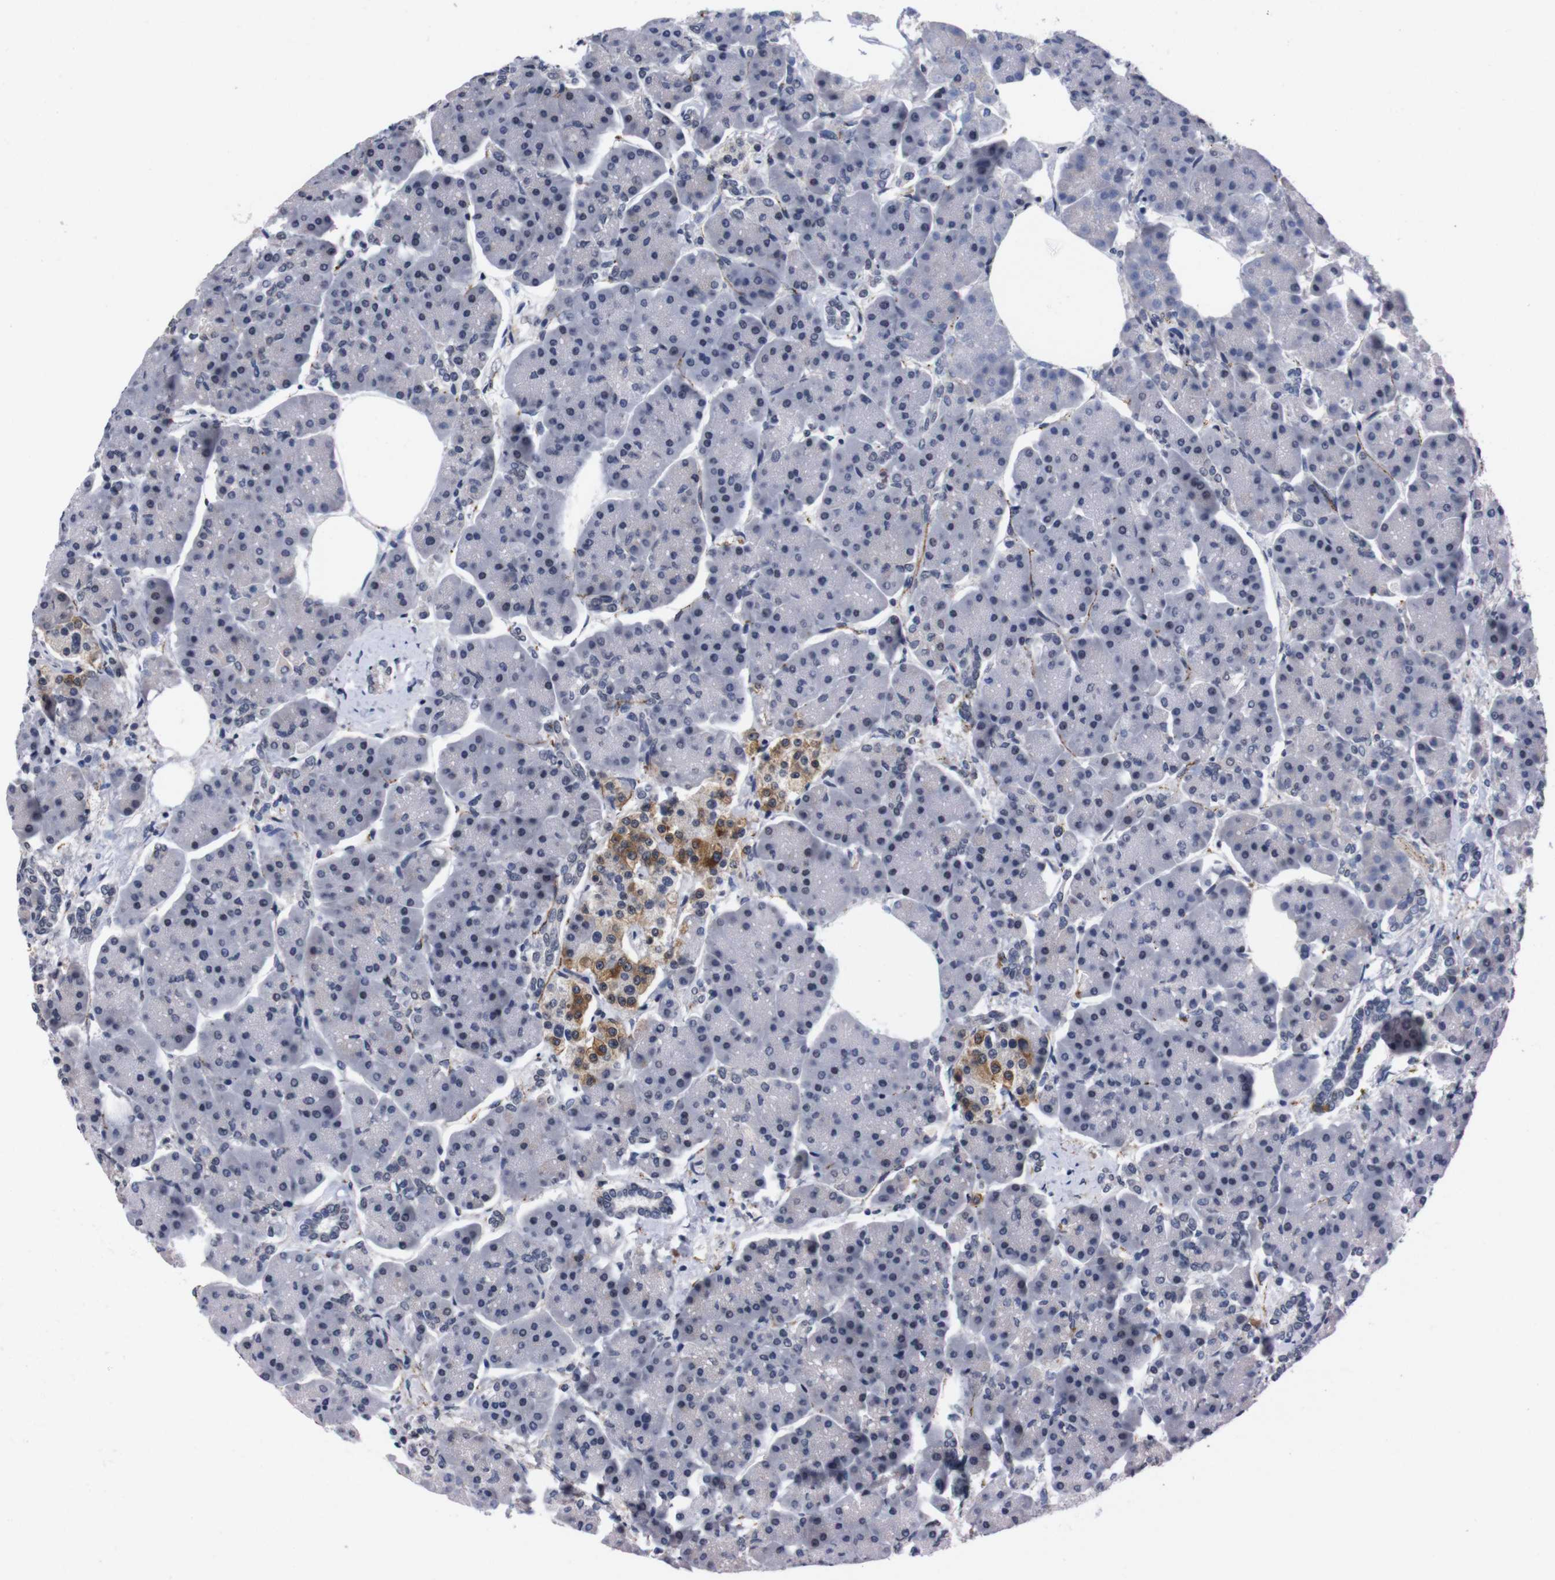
{"staining": {"intensity": "negative", "quantity": "none", "location": "none"}, "tissue": "pancreas", "cell_type": "Exocrine glandular cells", "image_type": "normal", "snomed": [{"axis": "morphology", "description": "Normal tissue, NOS"}, {"axis": "topography", "description": "Pancreas"}], "caption": "This photomicrograph is of benign pancreas stained with immunohistochemistry to label a protein in brown with the nuclei are counter-stained blue. There is no expression in exocrine glandular cells.", "gene": "TNFRSF21", "patient": {"sex": "female", "age": 70}}